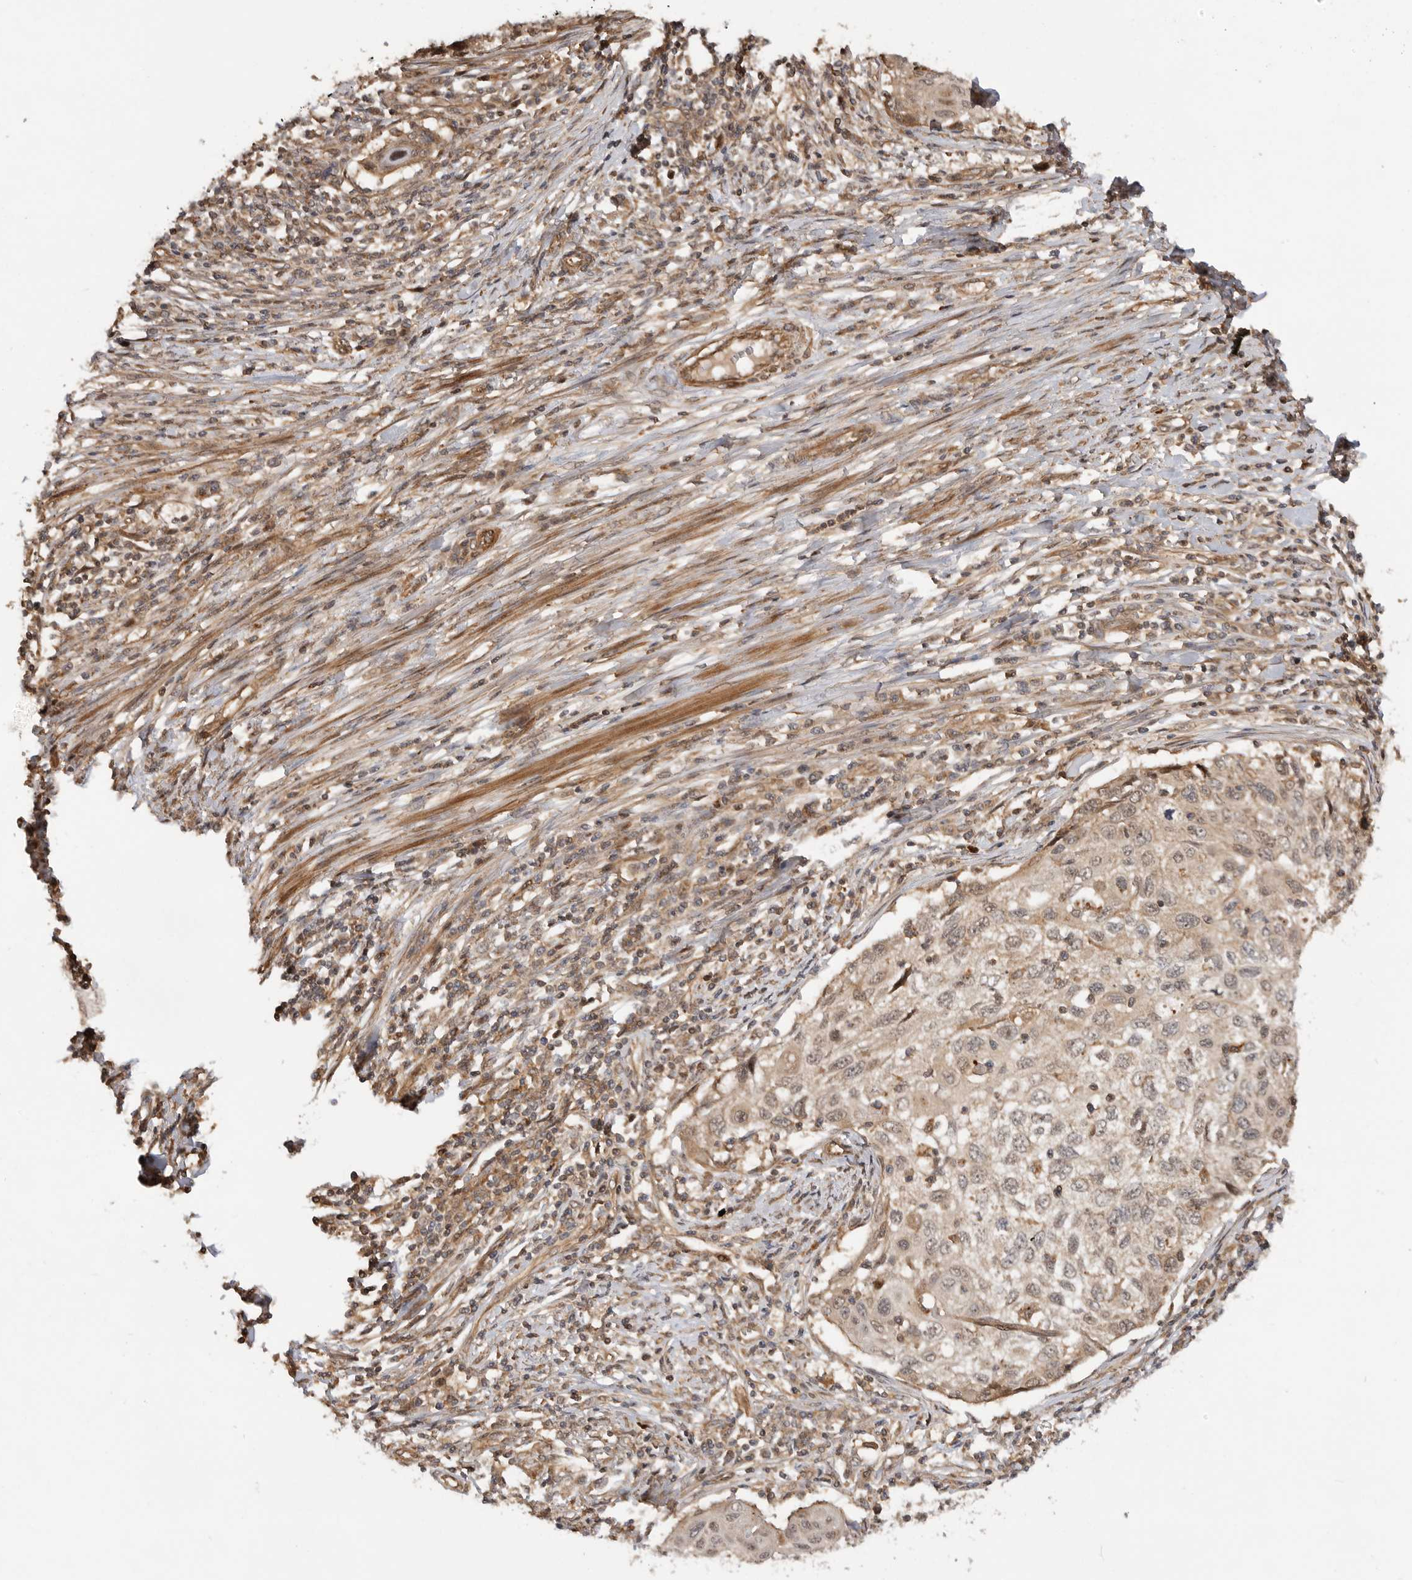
{"staining": {"intensity": "weak", "quantity": "25%-75%", "location": "cytoplasmic/membranous"}, "tissue": "cervical cancer", "cell_type": "Tumor cells", "image_type": "cancer", "snomed": [{"axis": "morphology", "description": "Squamous cell carcinoma, NOS"}, {"axis": "topography", "description": "Cervix"}], "caption": "Protein staining displays weak cytoplasmic/membranous positivity in approximately 25%-75% of tumor cells in cervical cancer (squamous cell carcinoma).", "gene": "ADPRS", "patient": {"sex": "female", "age": 70}}